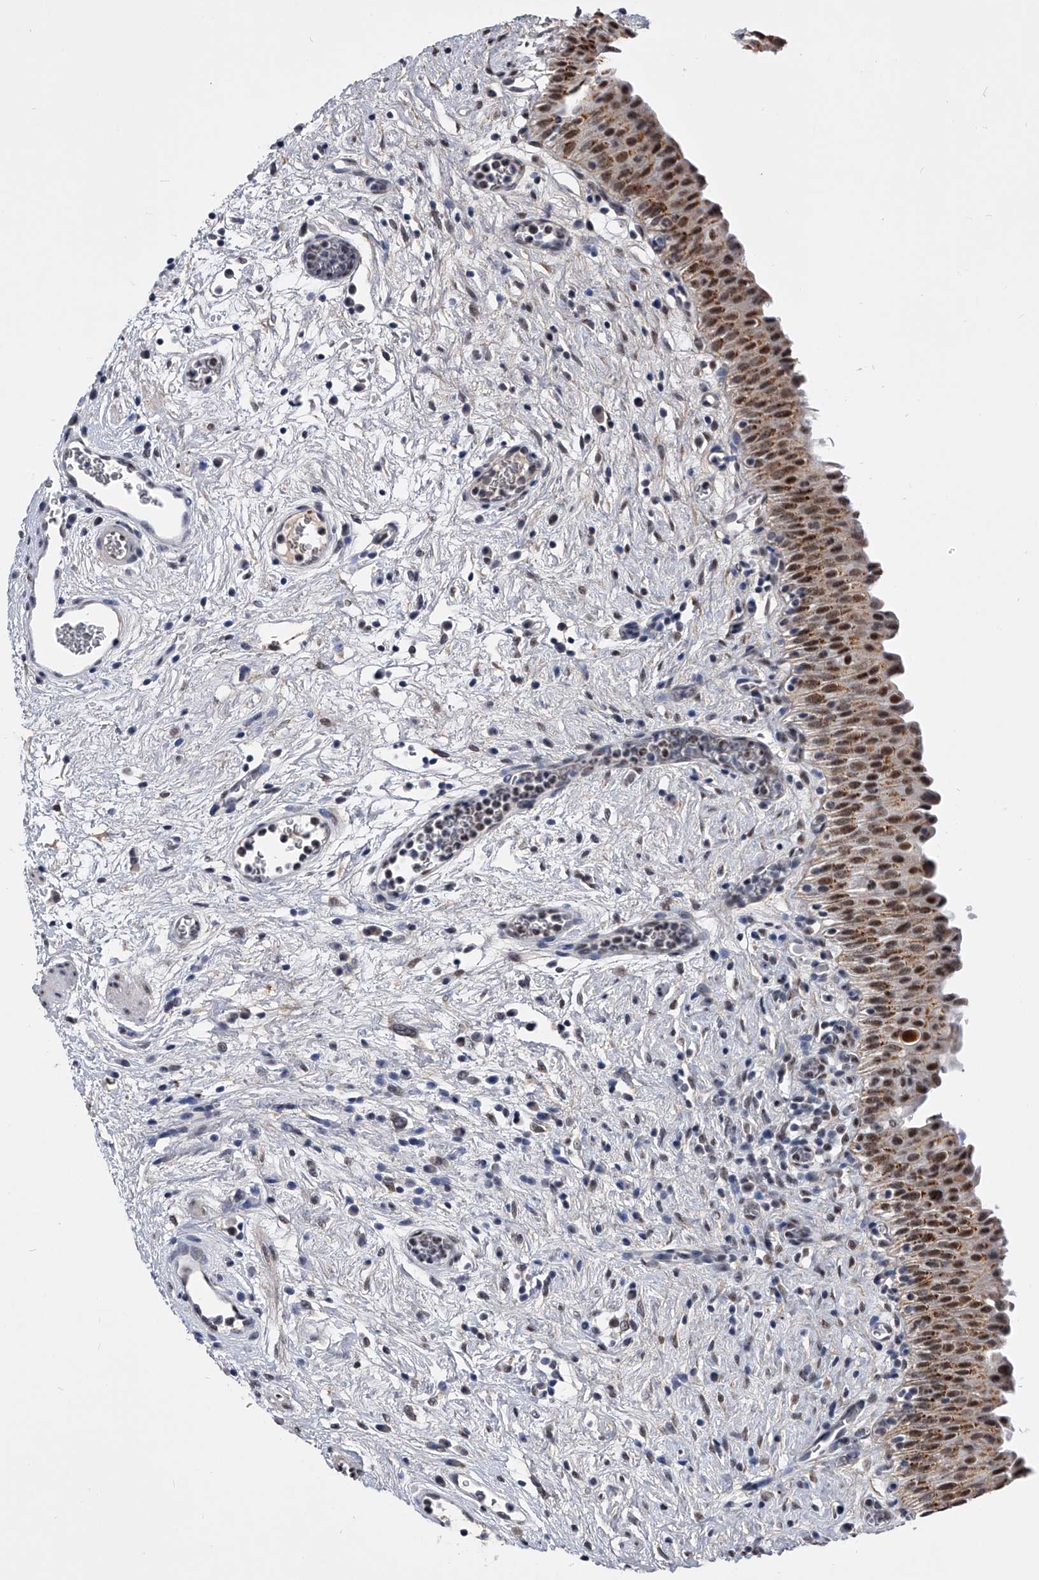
{"staining": {"intensity": "moderate", "quantity": ">75%", "location": "cytoplasmic/membranous,nuclear"}, "tissue": "urinary bladder", "cell_type": "Urothelial cells", "image_type": "normal", "snomed": [{"axis": "morphology", "description": "Normal tissue, NOS"}, {"axis": "topography", "description": "Urinary bladder"}], "caption": "This photomicrograph shows IHC staining of unremarkable human urinary bladder, with medium moderate cytoplasmic/membranous,nuclear expression in approximately >75% of urothelial cells.", "gene": "ZNF529", "patient": {"sex": "male", "age": 82}}